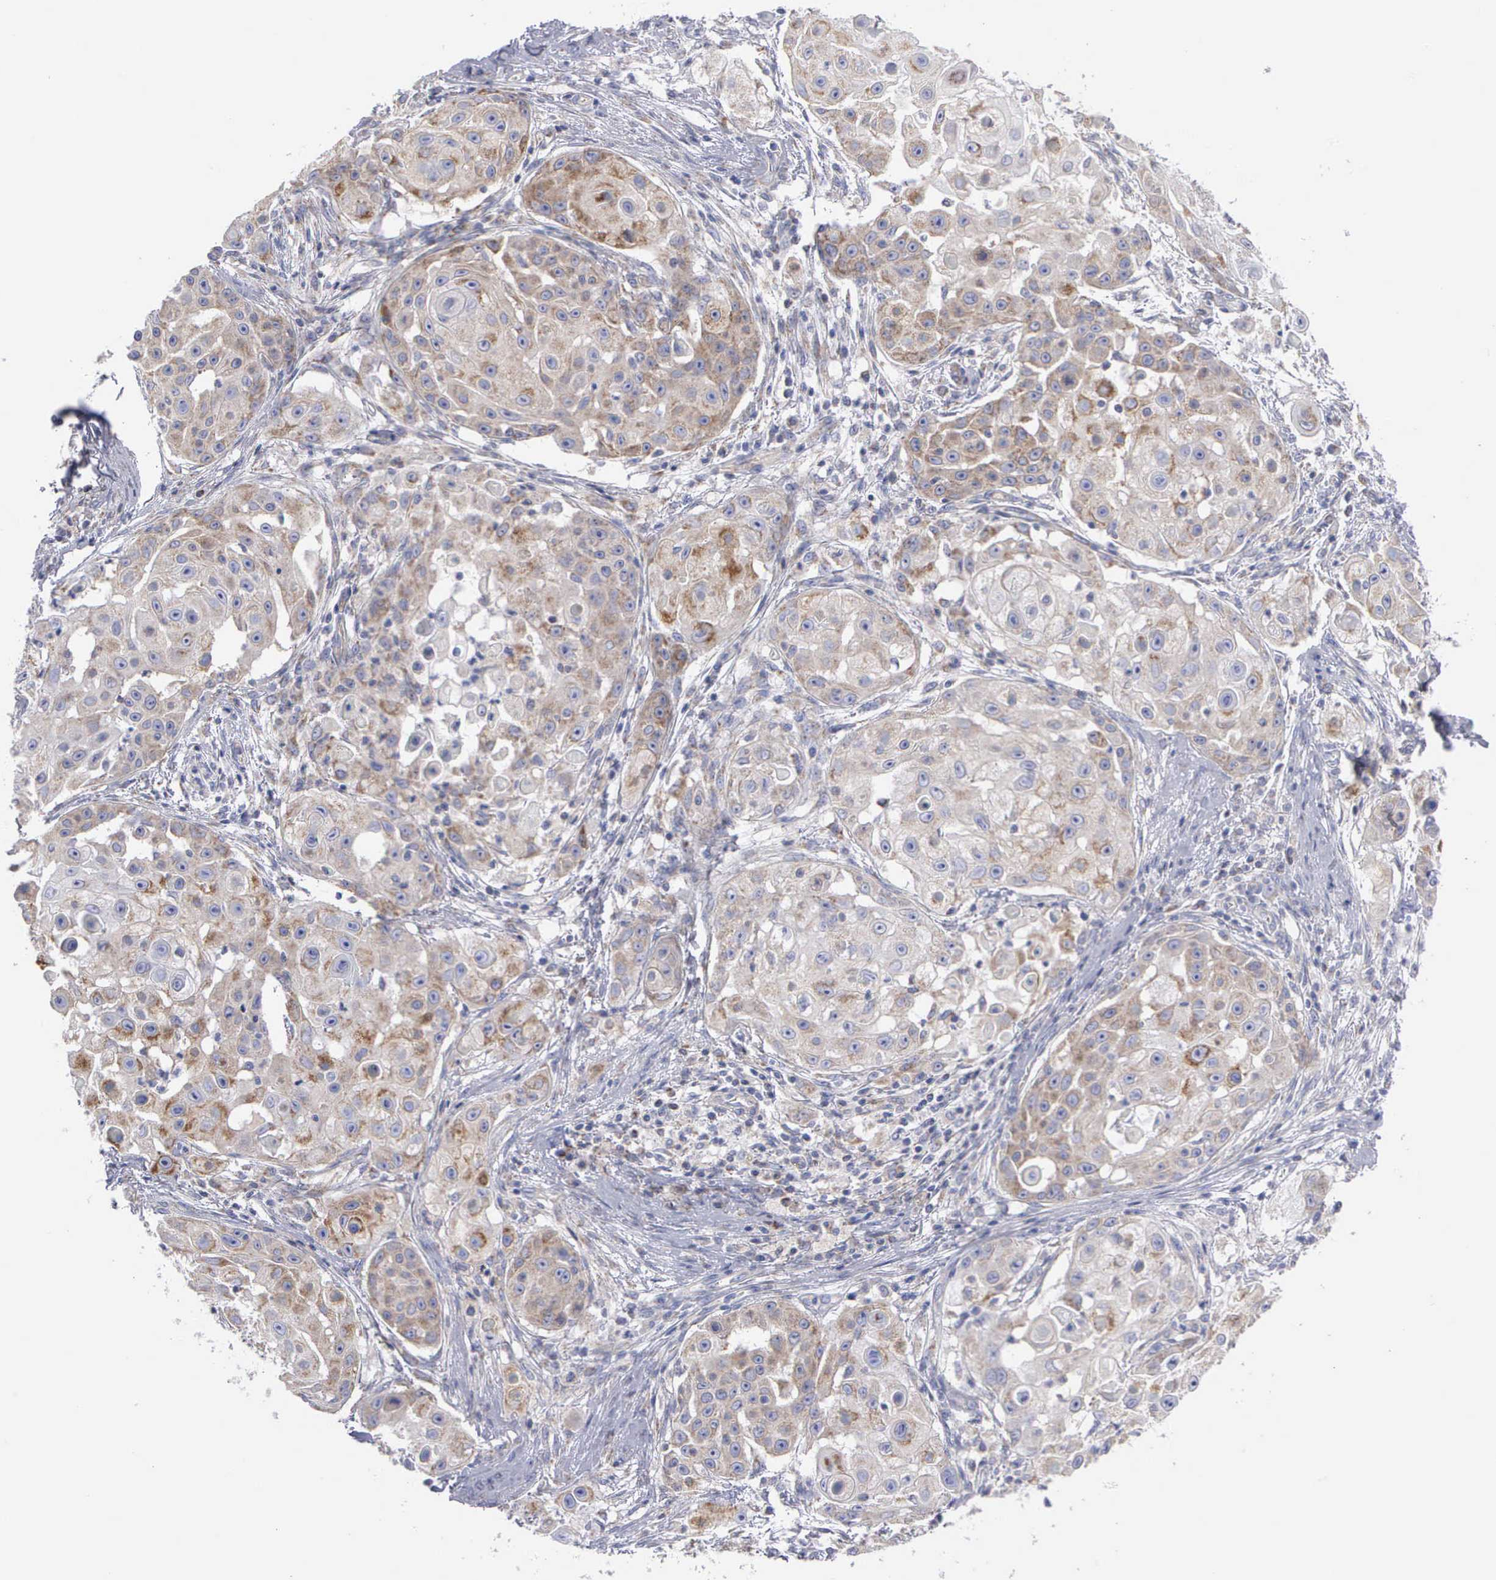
{"staining": {"intensity": "weak", "quantity": "25%-75%", "location": "cytoplasmic/membranous"}, "tissue": "skin cancer", "cell_type": "Tumor cells", "image_type": "cancer", "snomed": [{"axis": "morphology", "description": "Squamous cell carcinoma, NOS"}, {"axis": "topography", "description": "Skin"}], "caption": "Tumor cells exhibit low levels of weak cytoplasmic/membranous staining in about 25%-75% of cells in human skin squamous cell carcinoma. The staining was performed using DAB, with brown indicating positive protein expression. Nuclei are stained blue with hematoxylin.", "gene": "APOOL", "patient": {"sex": "female", "age": 57}}